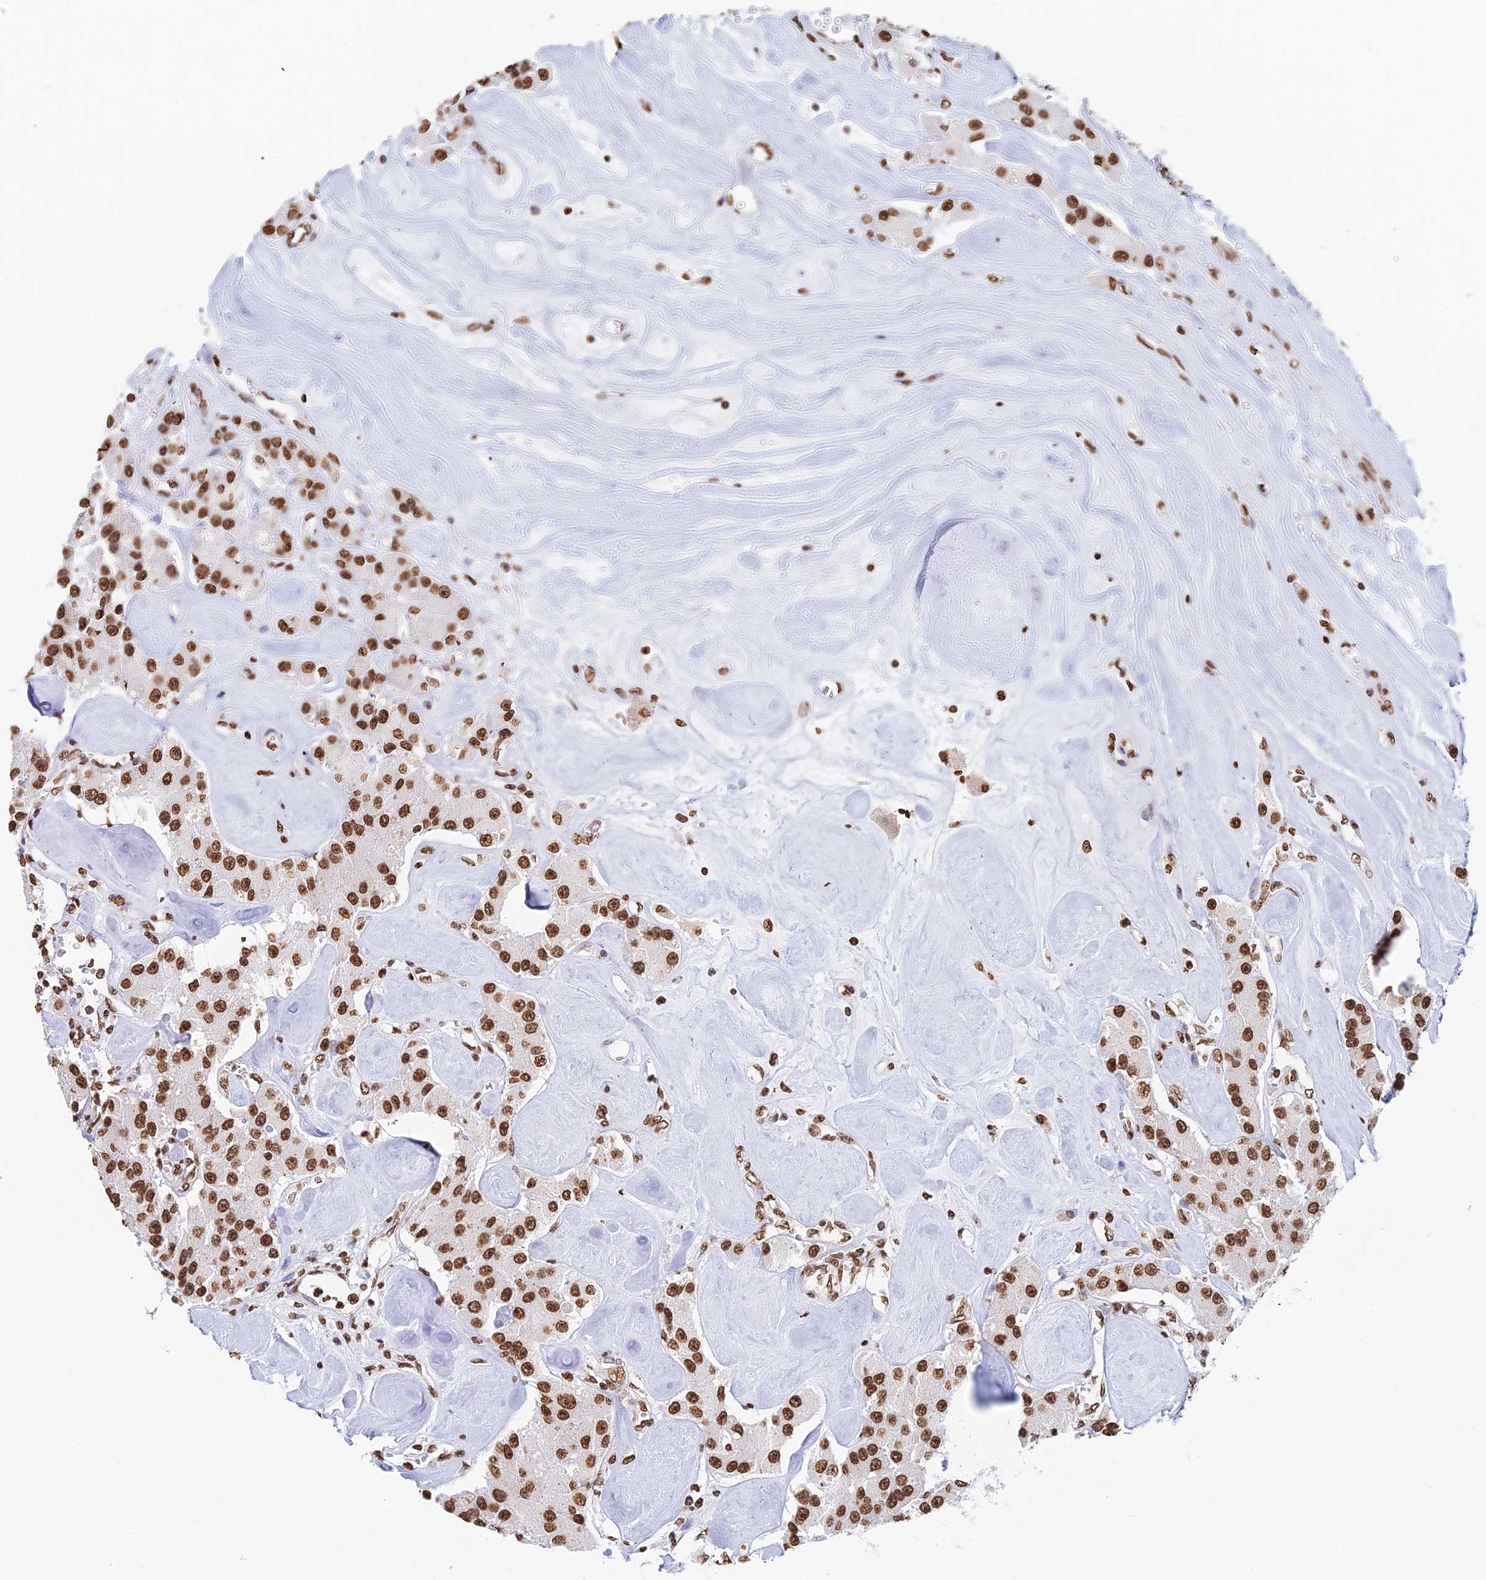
{"staining": {"intensity": "strong", "quantity": ">75%", "location": "nuclear"}, "tissue": "carcinoid", "cell_type": "Tumor cells", "image_type": "cancer", "snomed": [{"axis": "morphology", "description": "Carcinoid, malignant, NOS"}, {"axis": "topography", "description": "Pancreas"}], "caption": "This is an image of immunohistochemistry (IHC) staining of carcinoid (malignant), which shows strong staining in the nuclear of tumor cells.", "gene": "GBP3", "patient": {"sex": "male", "age": 41}}